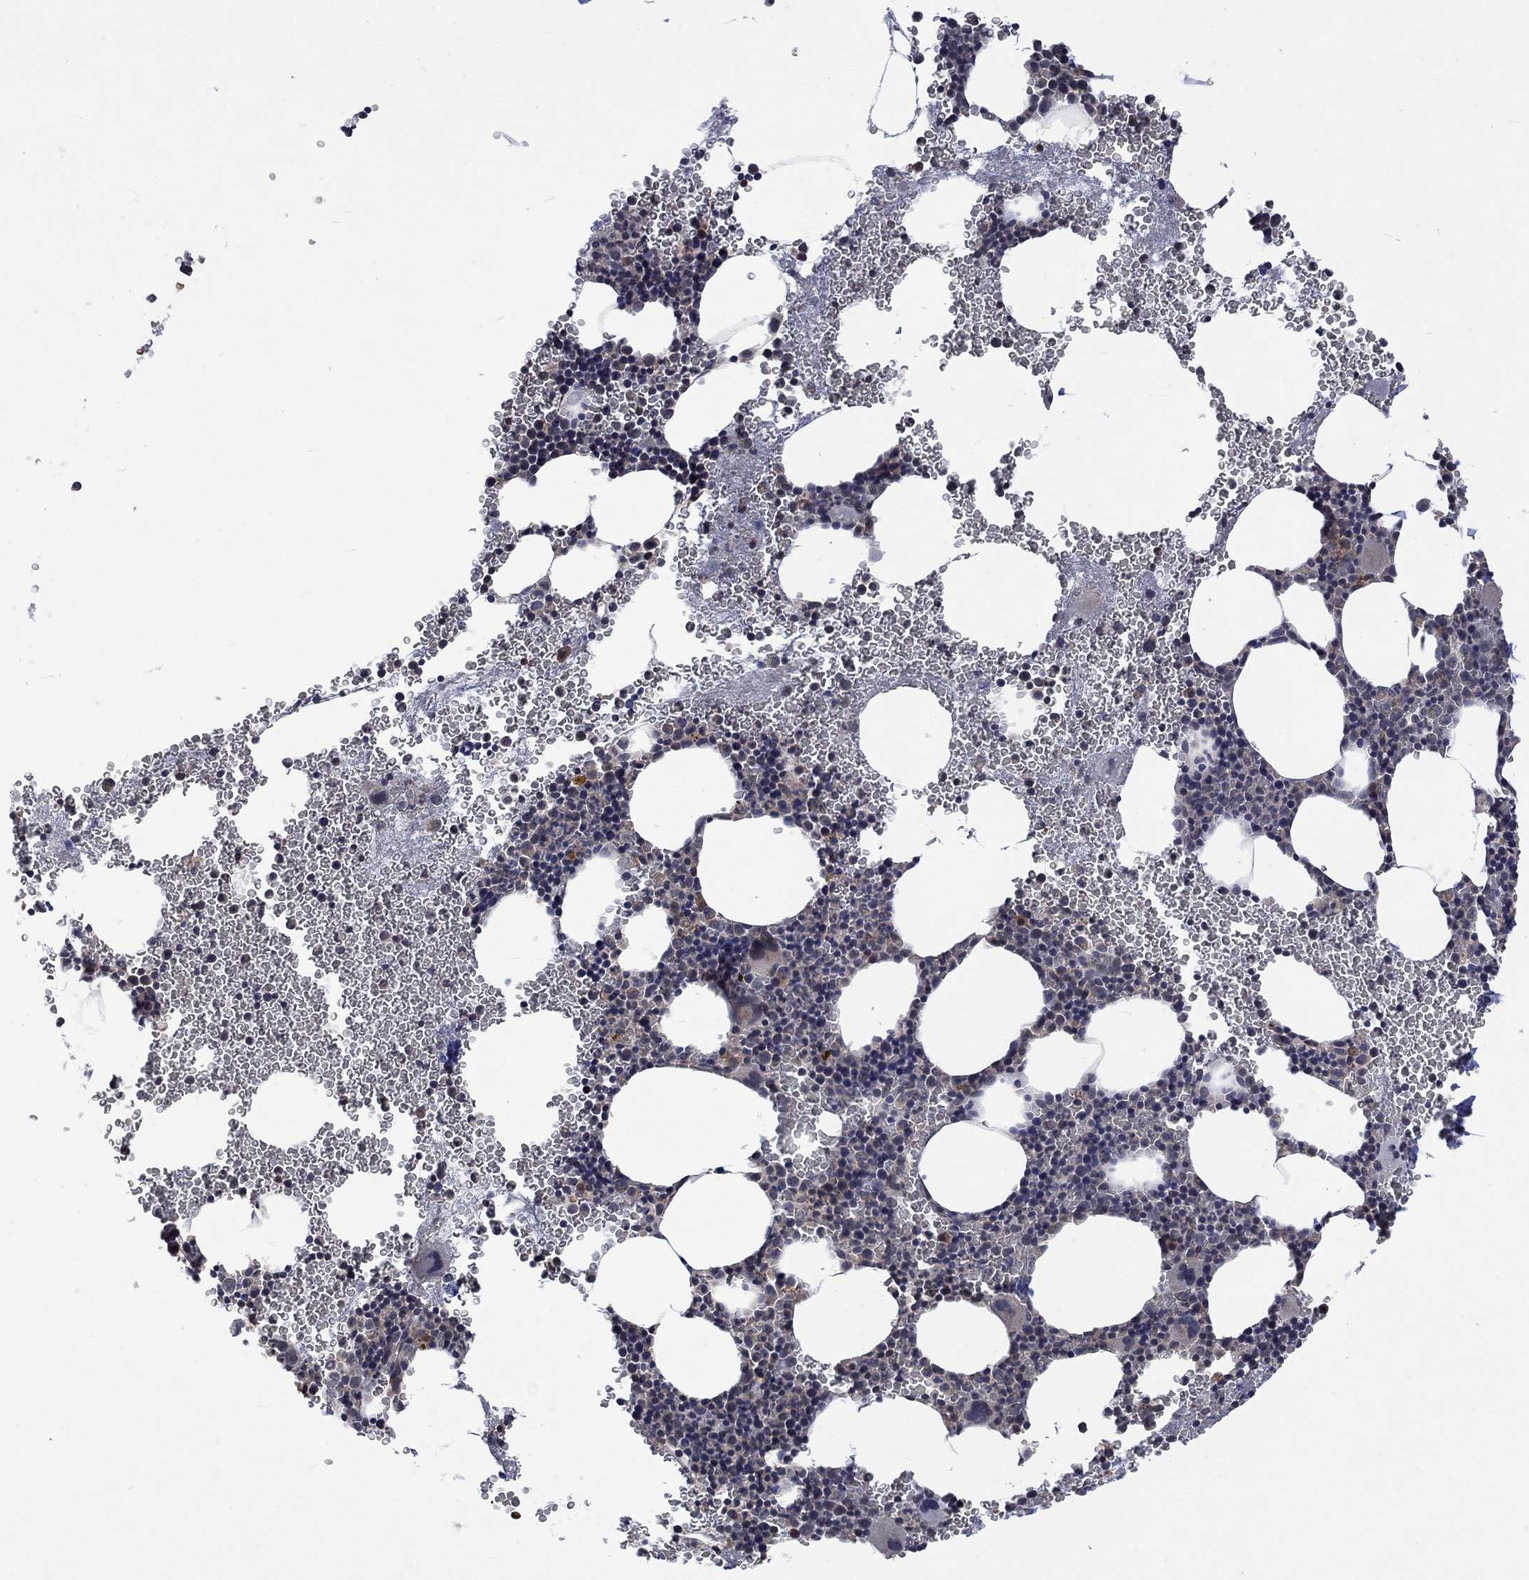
{"staining": {"intensity": "weak", "quantity": "<25%", "location": "cytoplasmic/membranous"}, "tissue": "bone marrow", "cell_type": "Hematopoietic cells", "image_type": "normal", "snomed": [{"axis": "morphology", "description": "Normal tissue, NOS"}, {"axis": "topography", "description": "Bone marrow"}], "caption": "High power microscopy histopathology image of an immunohistochemistry image of normal bone marrow, revealing no significant expression in hematopoietic cells. (Brightfield microscopy of DAB (3,3'-diaminobenzidine) IHC at high magnification).", "gene": "GRIN2D", "patient": {"sex": "male", "age": 50}}